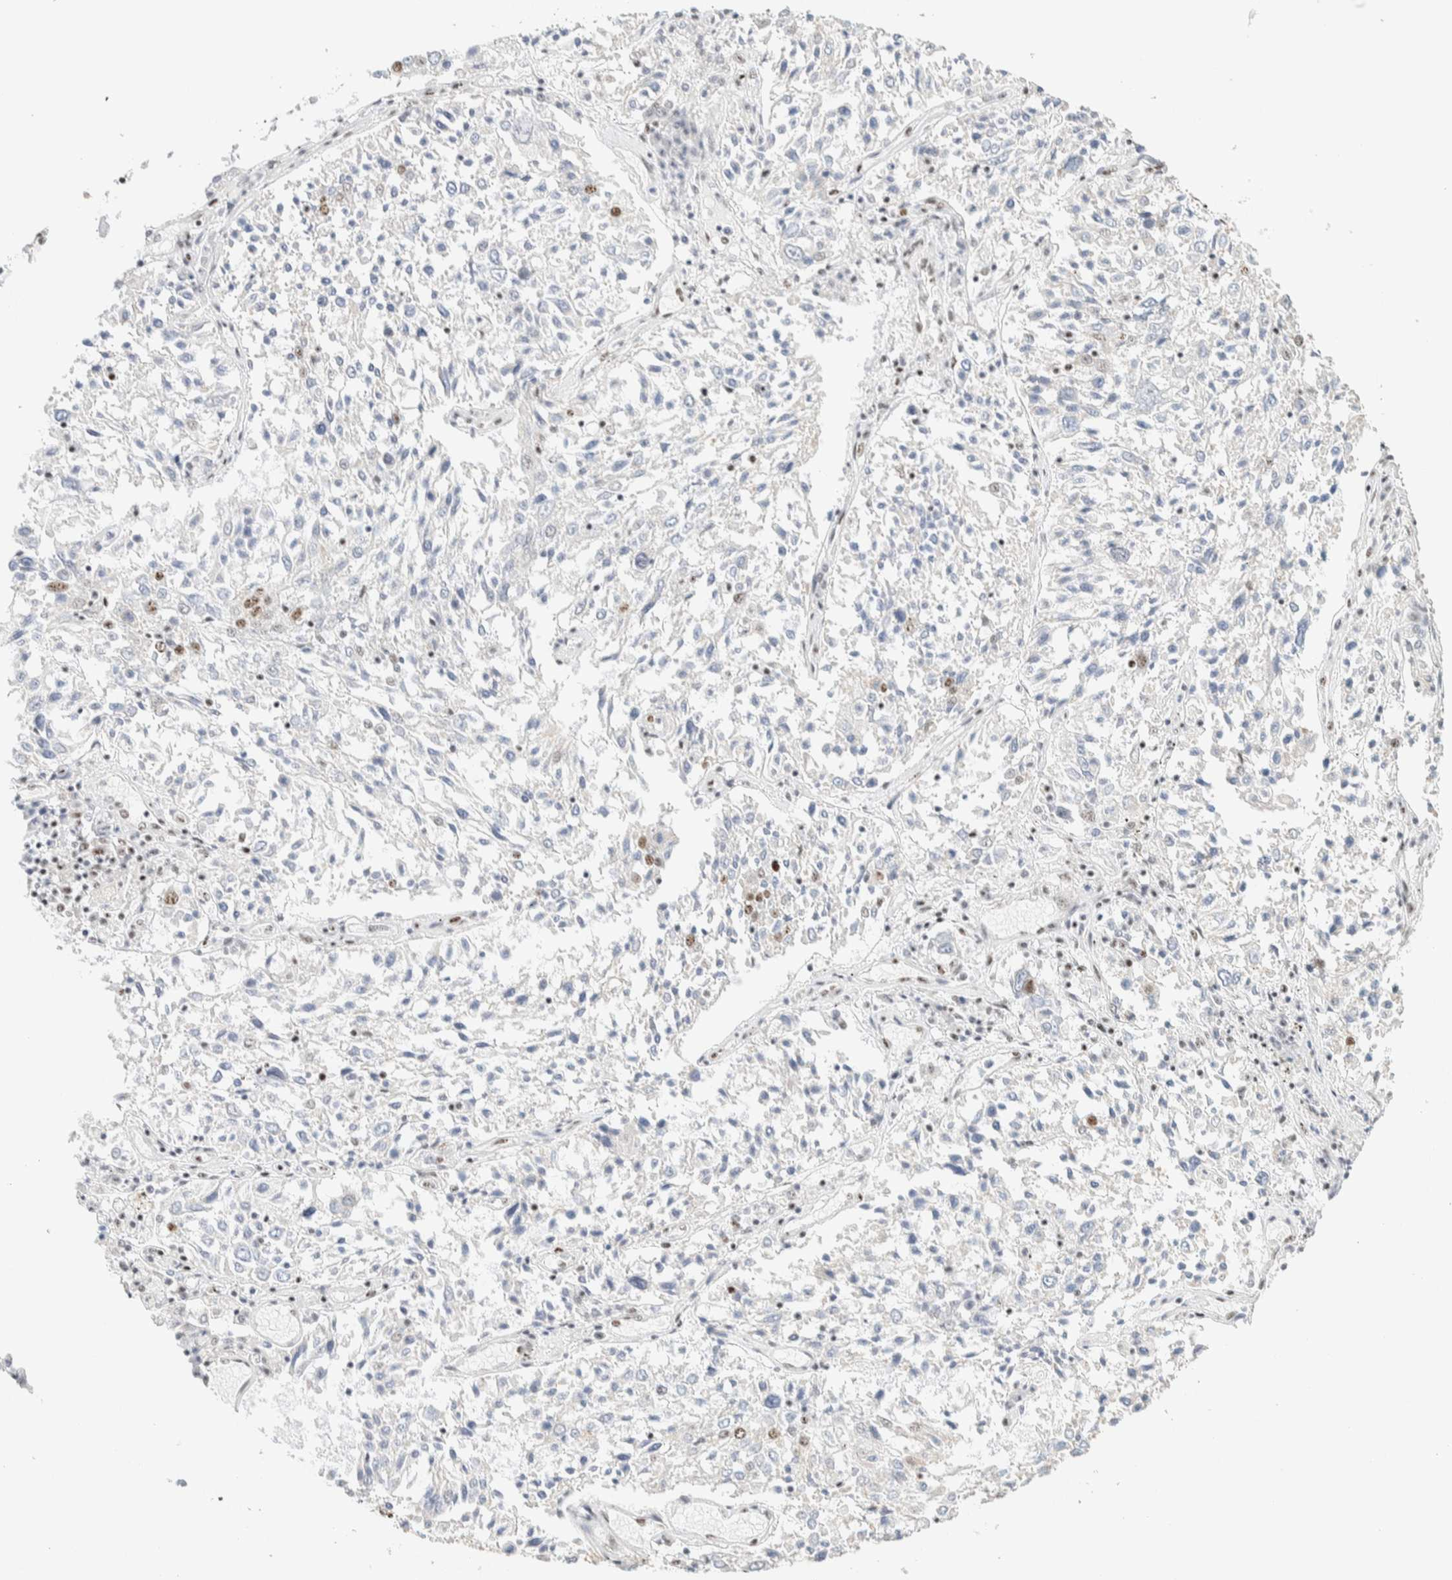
{"staining": {"intensity": "negative", "quantity": "none", "location": "none"}, "tissue": "lung cancer", "cell_type": "Tumor cells", "image_type": "cancer", "snomed": [{"axis": "morphology", "description": "Squamous cell carcinoma, NOS"}, {"axis": "topography", "description": "Lung"}], "caption": "High power microscopy micrograph of an immunohistochemistry (IHC) photomicrograph of lung cancer, revealing no significant expression in tumor cells.", "gene": "SON", "patient": {"sex": "male", "age": 65}}